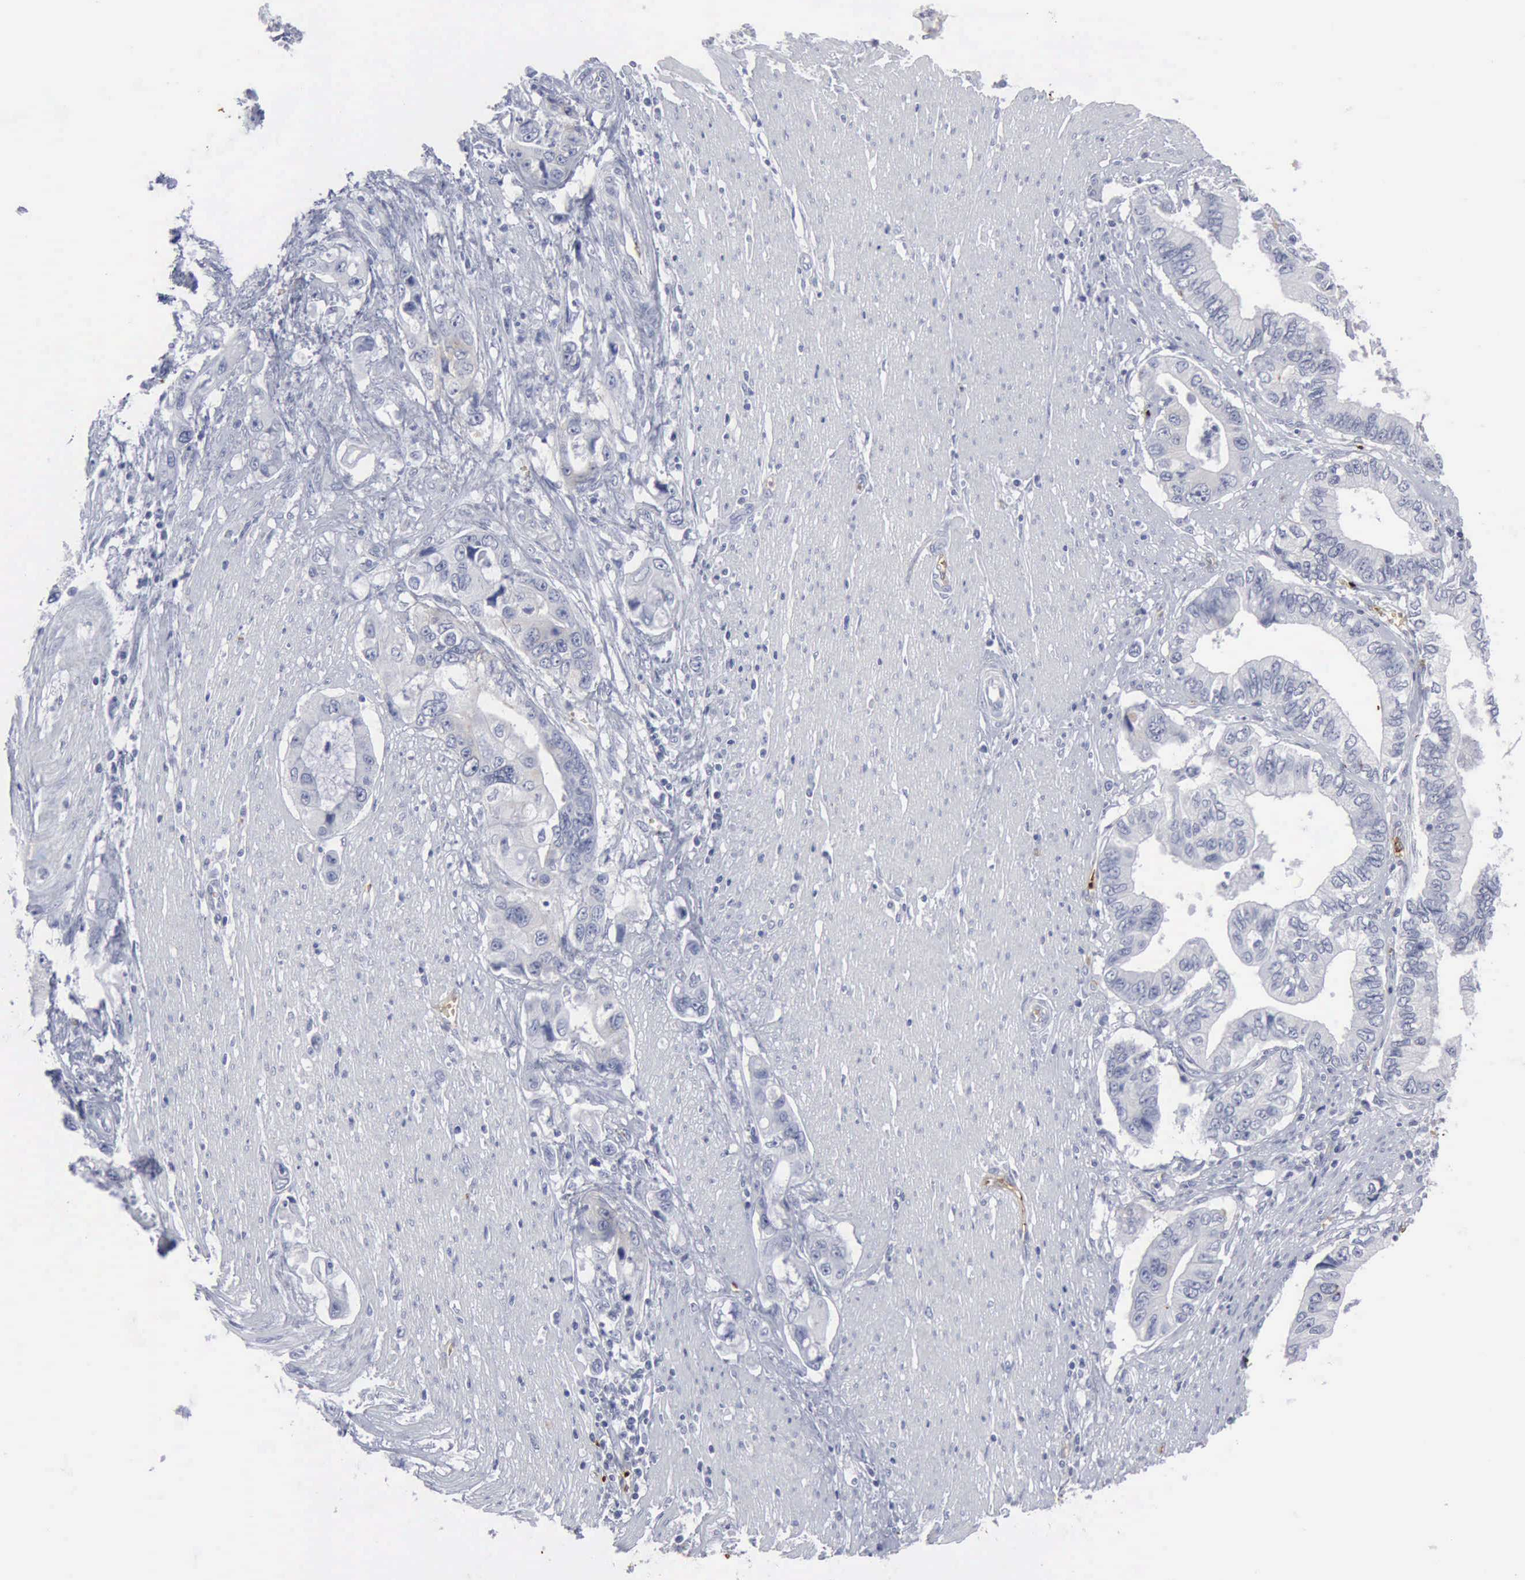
{"staining": {"intensity": "negative", "quantity": "none", "location": "none"}, "tissue": "pancreatic cancer", "cell_type": "Tumor cells", "image_type": "cancer", "snomed": [{"axis": "morphology", "description": "Adenocarcinoma, NOS"}, {"axis": "topography", "description": "Pancreas"}, {"axis": "topography", "description": "Stomach, upper"}], "caption": "This is an IHC photomicrograph of pancreatic cancer (adenocarcinoma). There is no positivity in tumor cells.", "gene": "TGFB1", "patient": {"sex": "male", "age": 77}}